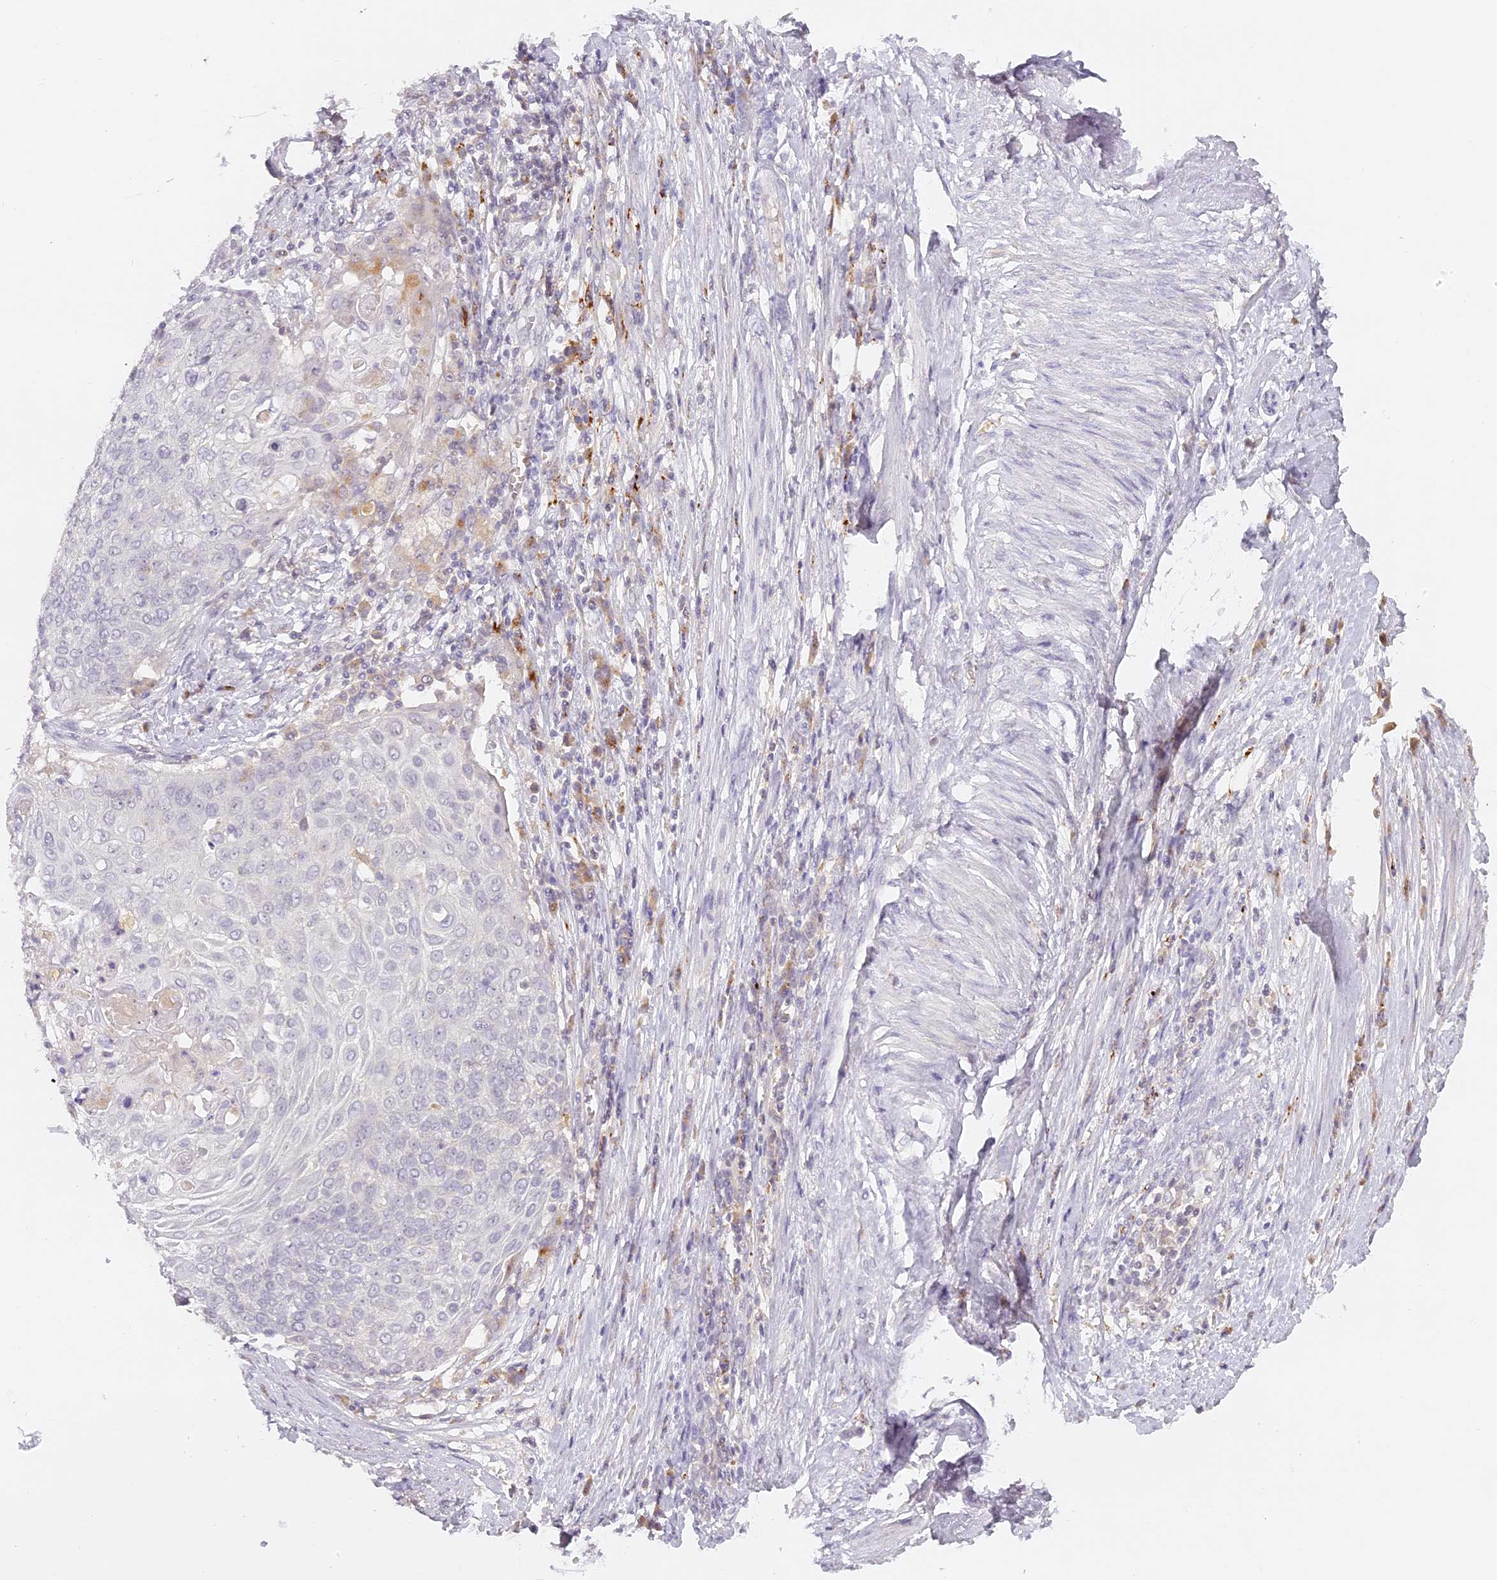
{"staining": {"intensity": "negative", "quantity": "none", "location": "none"}, "tissue": "cervical cancer", "cell_type": "Tumor cells", "image_type": "cancer", "snomed": [{"axis": "morphology", "description": "Squamous cell carcinoma, NOS"}, {"axis": "topography", "description": "Cervix"}], "caption": "This is an immunohistochemistry micrograph of human cervical squamous cell carcinoma. There is no staining in tumor cells.", "gene": "ELL3", "patient": {"sex": "female", "age": 39}}